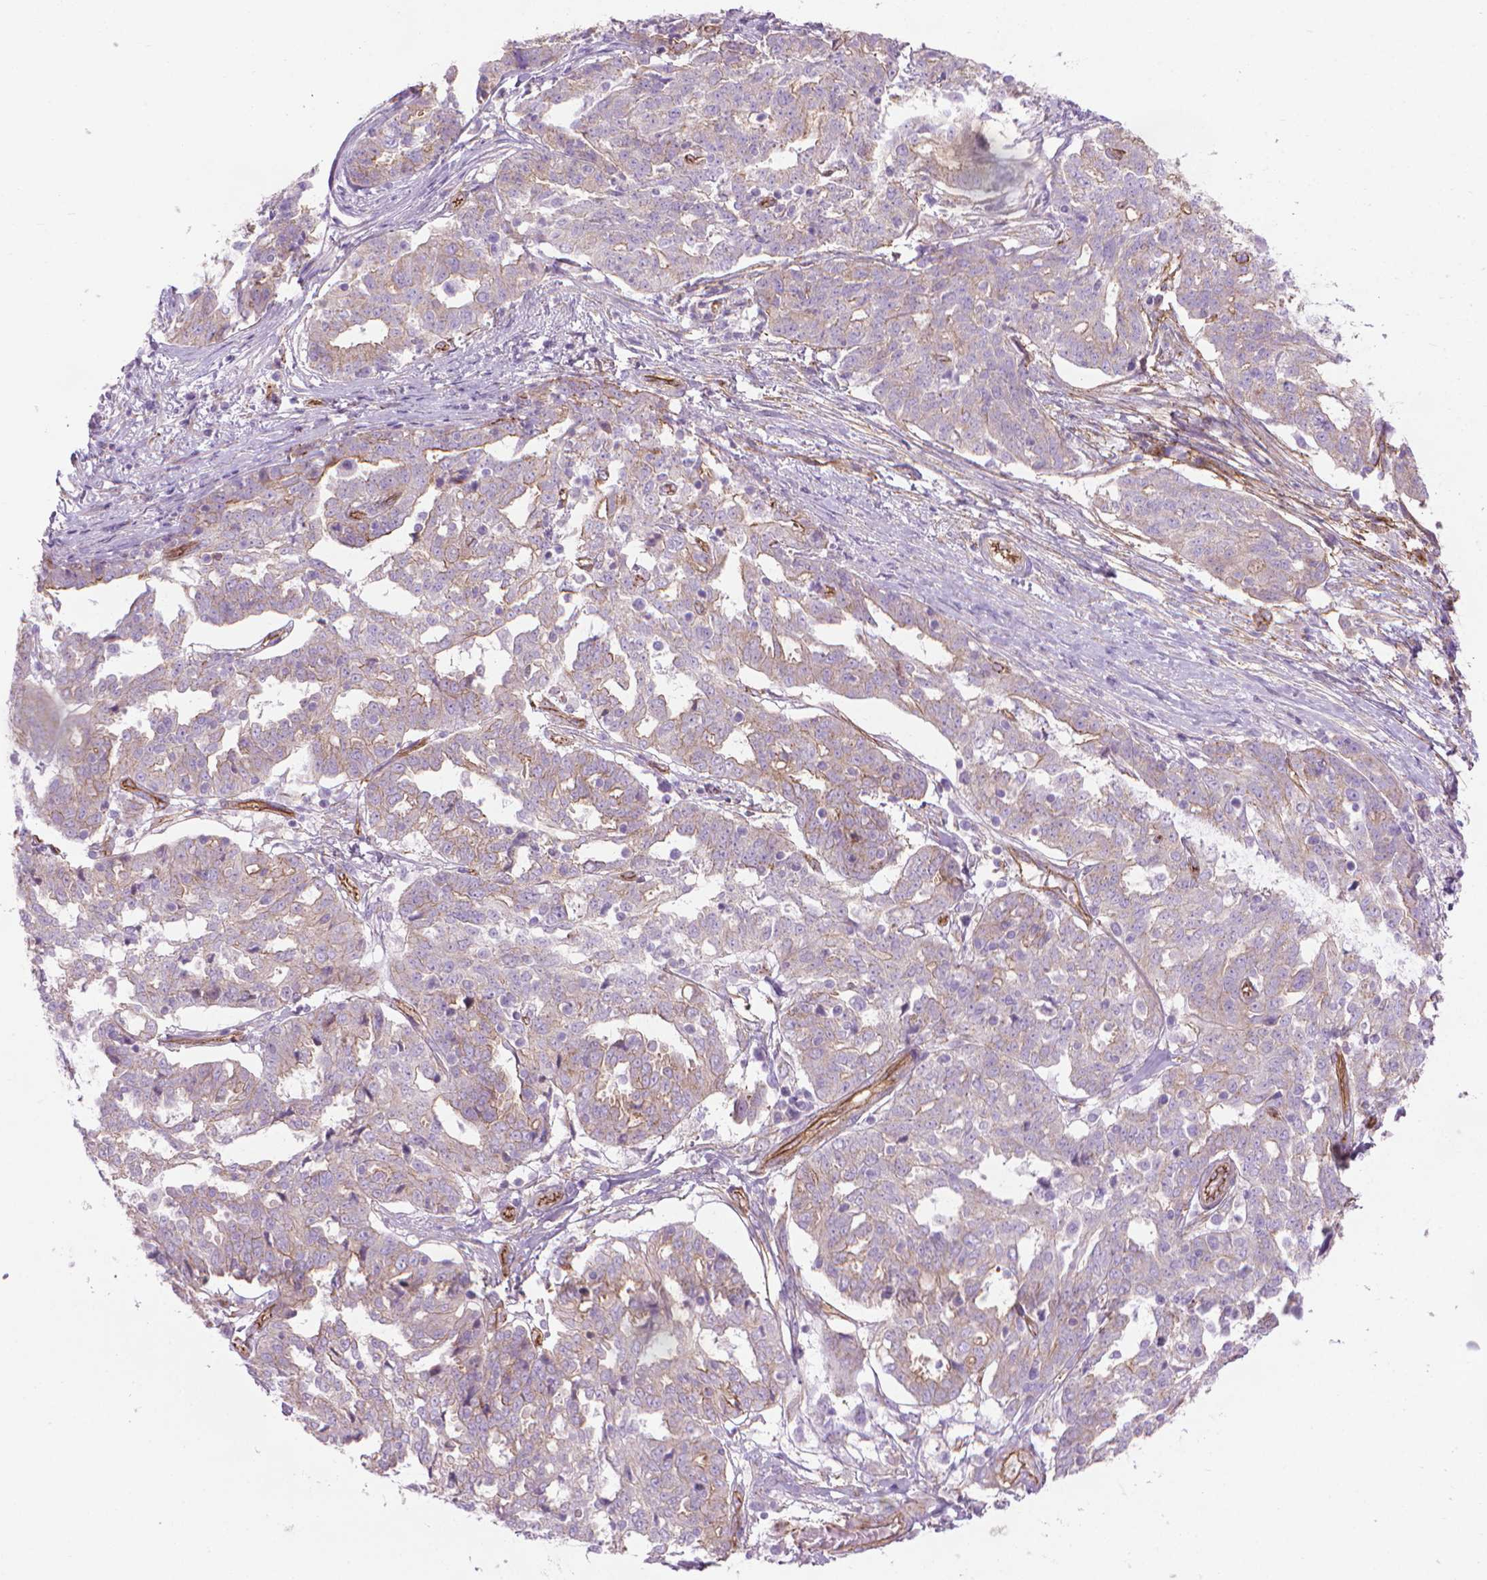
{"staining": {"intensity": "weak", "quantity": "<25%", "location": "cytoplasmic/membranous"}, "tissue": "ovarian cancer", "cell_type": "Tumor cells", "image_type": "cancer", "snomed": [{"axis": "morphology", "description": "Cystadenocarcinoma, serous, NOS"}, {"axis": "topography", "description": "Ovary"}], "caption": "The histopathology image exhibits no significant expression in tumor cells of ovarian serous cystadenocarcinoma.", "gene": "TENT5A", "patient": {"sex": "female", "age": 67}}